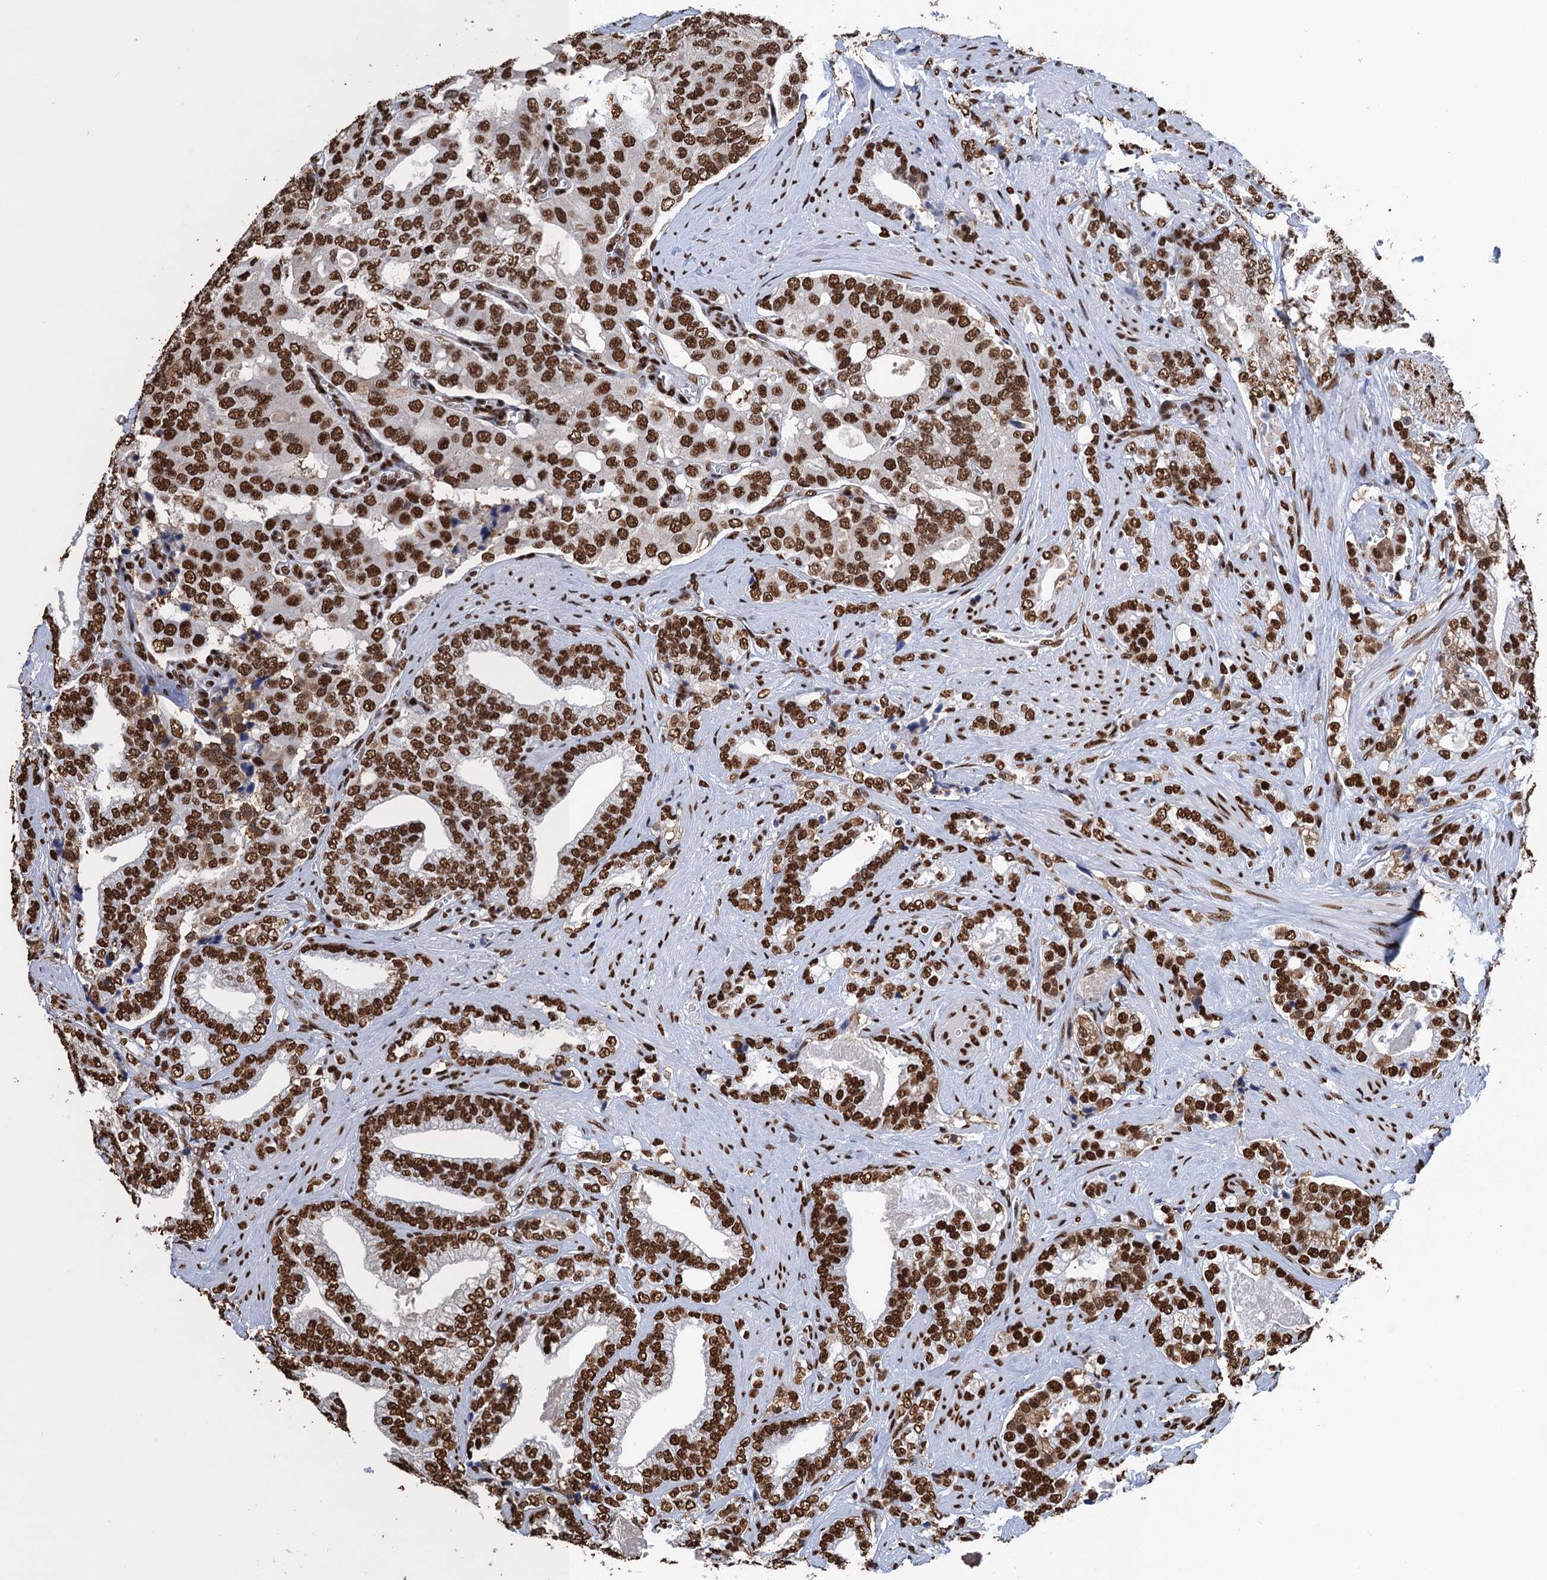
{"staining": {"intensity": "strong", "quantity": ">75%", "location": "nuclear"}, "tissue": "prostate cancer", "cell_type": "Tumor cells", "image_type": "cancer", "snomed": [{"axis": "morphology", "description": "Adenocarcinoma, High grade"}, {"axis": "topography", "description": "Prostate and seminal vesicle, NOS"}], "caption": "DAB immunohistochemical staining of human prostate cancer (high-grade adenocarcinoma) displays strong nuclear protein expression in about >75% of tumor cells.", "gene": "UBA2", "patient": {"sex": "male", "age": 67}}